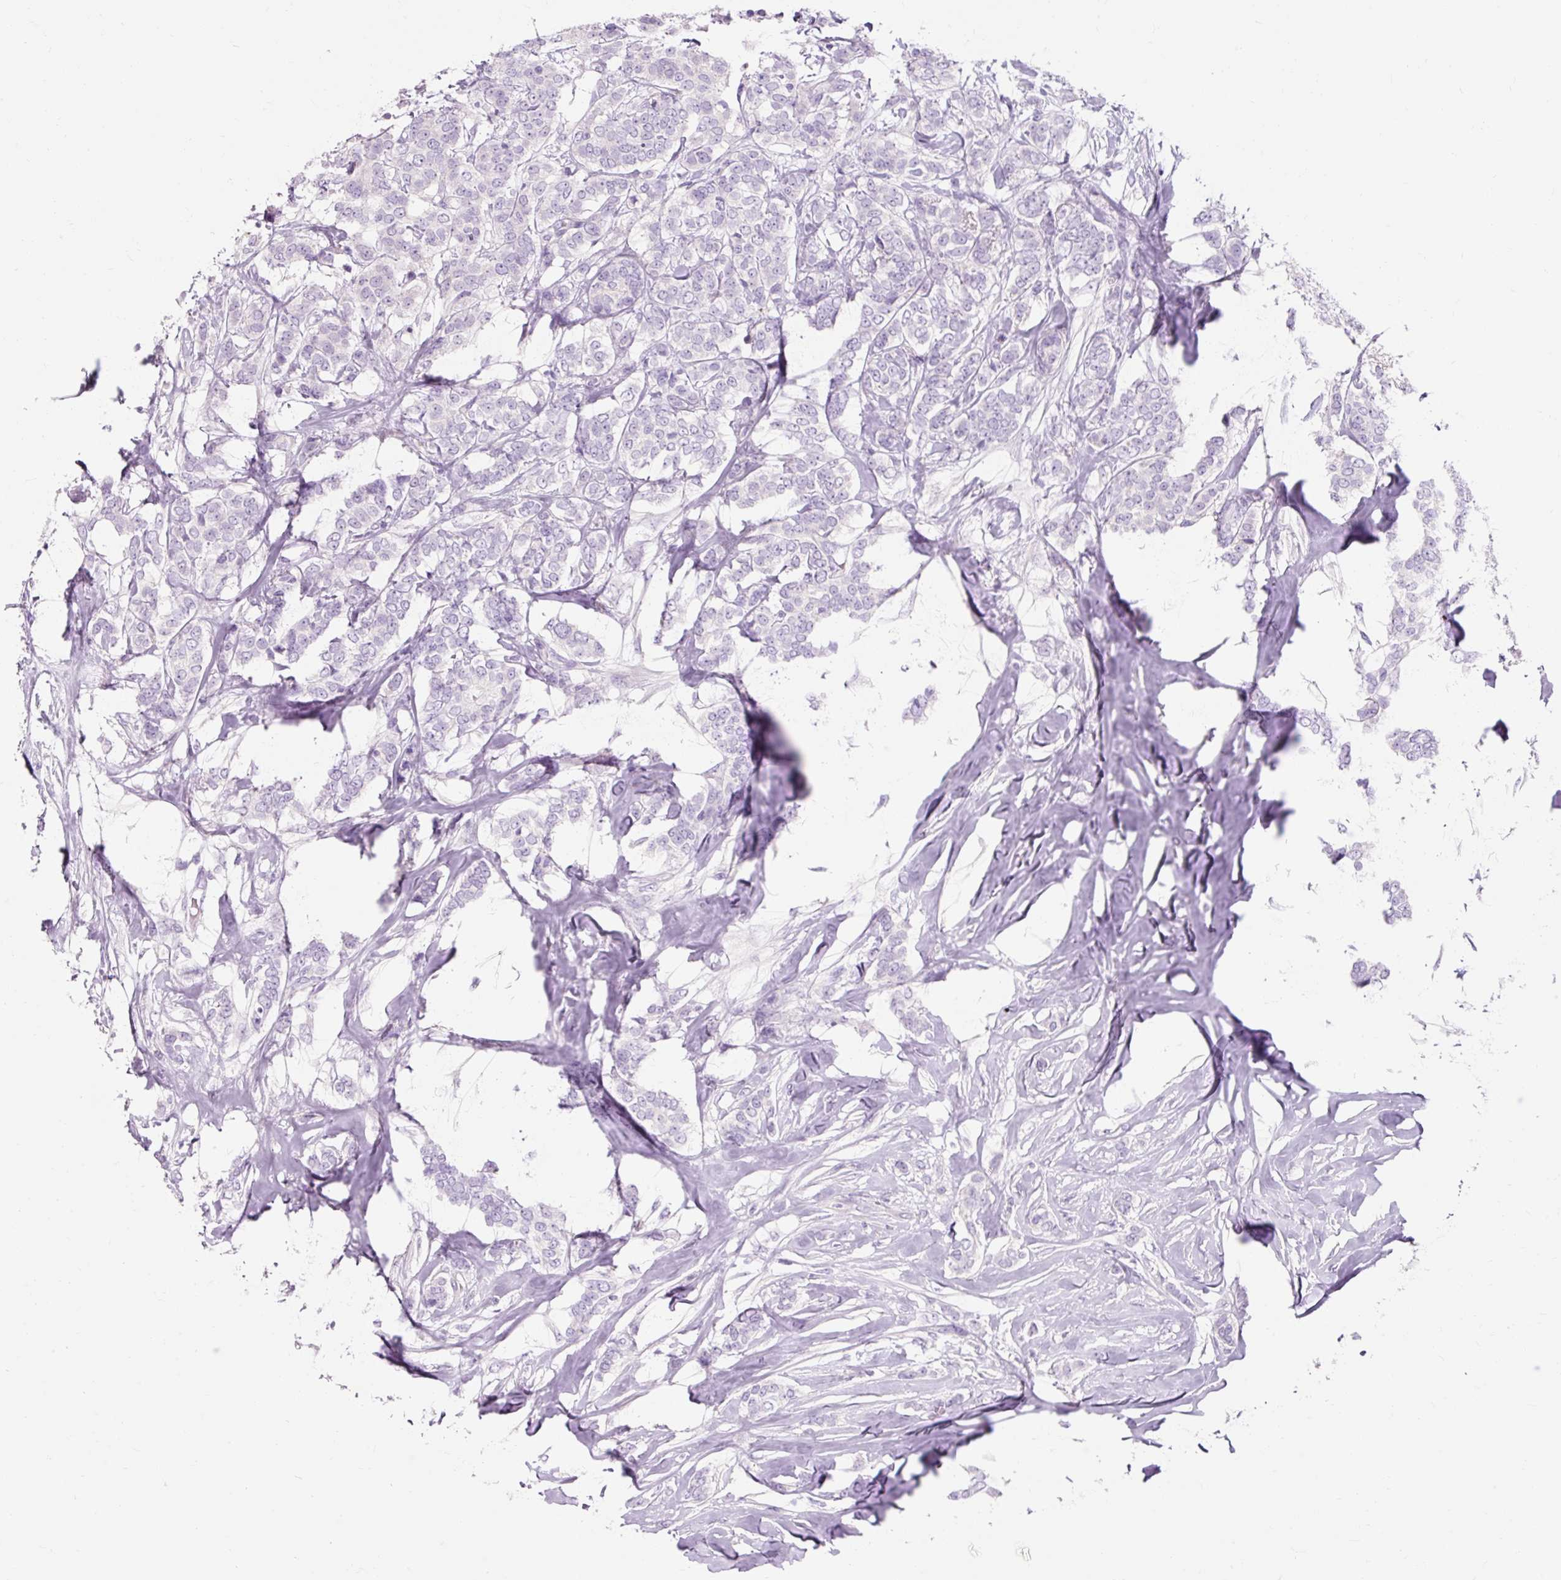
{"staining": {"intensity": "negative", "quantity": "none", "location": "none"}, "tissue": "breast cancer", "cell_type": "Tumor cells", "image_type": "cancer", "snomed": [{"axis": "morphology", "description": "Duct carcinoma"}, {"axis": "topography", "description": "Breast"}], "caption": "Immunohistochemistry of human breast cancer shows no positivity in tumor cells. (DAB (3,3'-diaminobenzidine) immunohistochemistry with hematoxylin counter stain).", "gene": "TMEM213", "patient": {"sex": "female", "age": 72}}